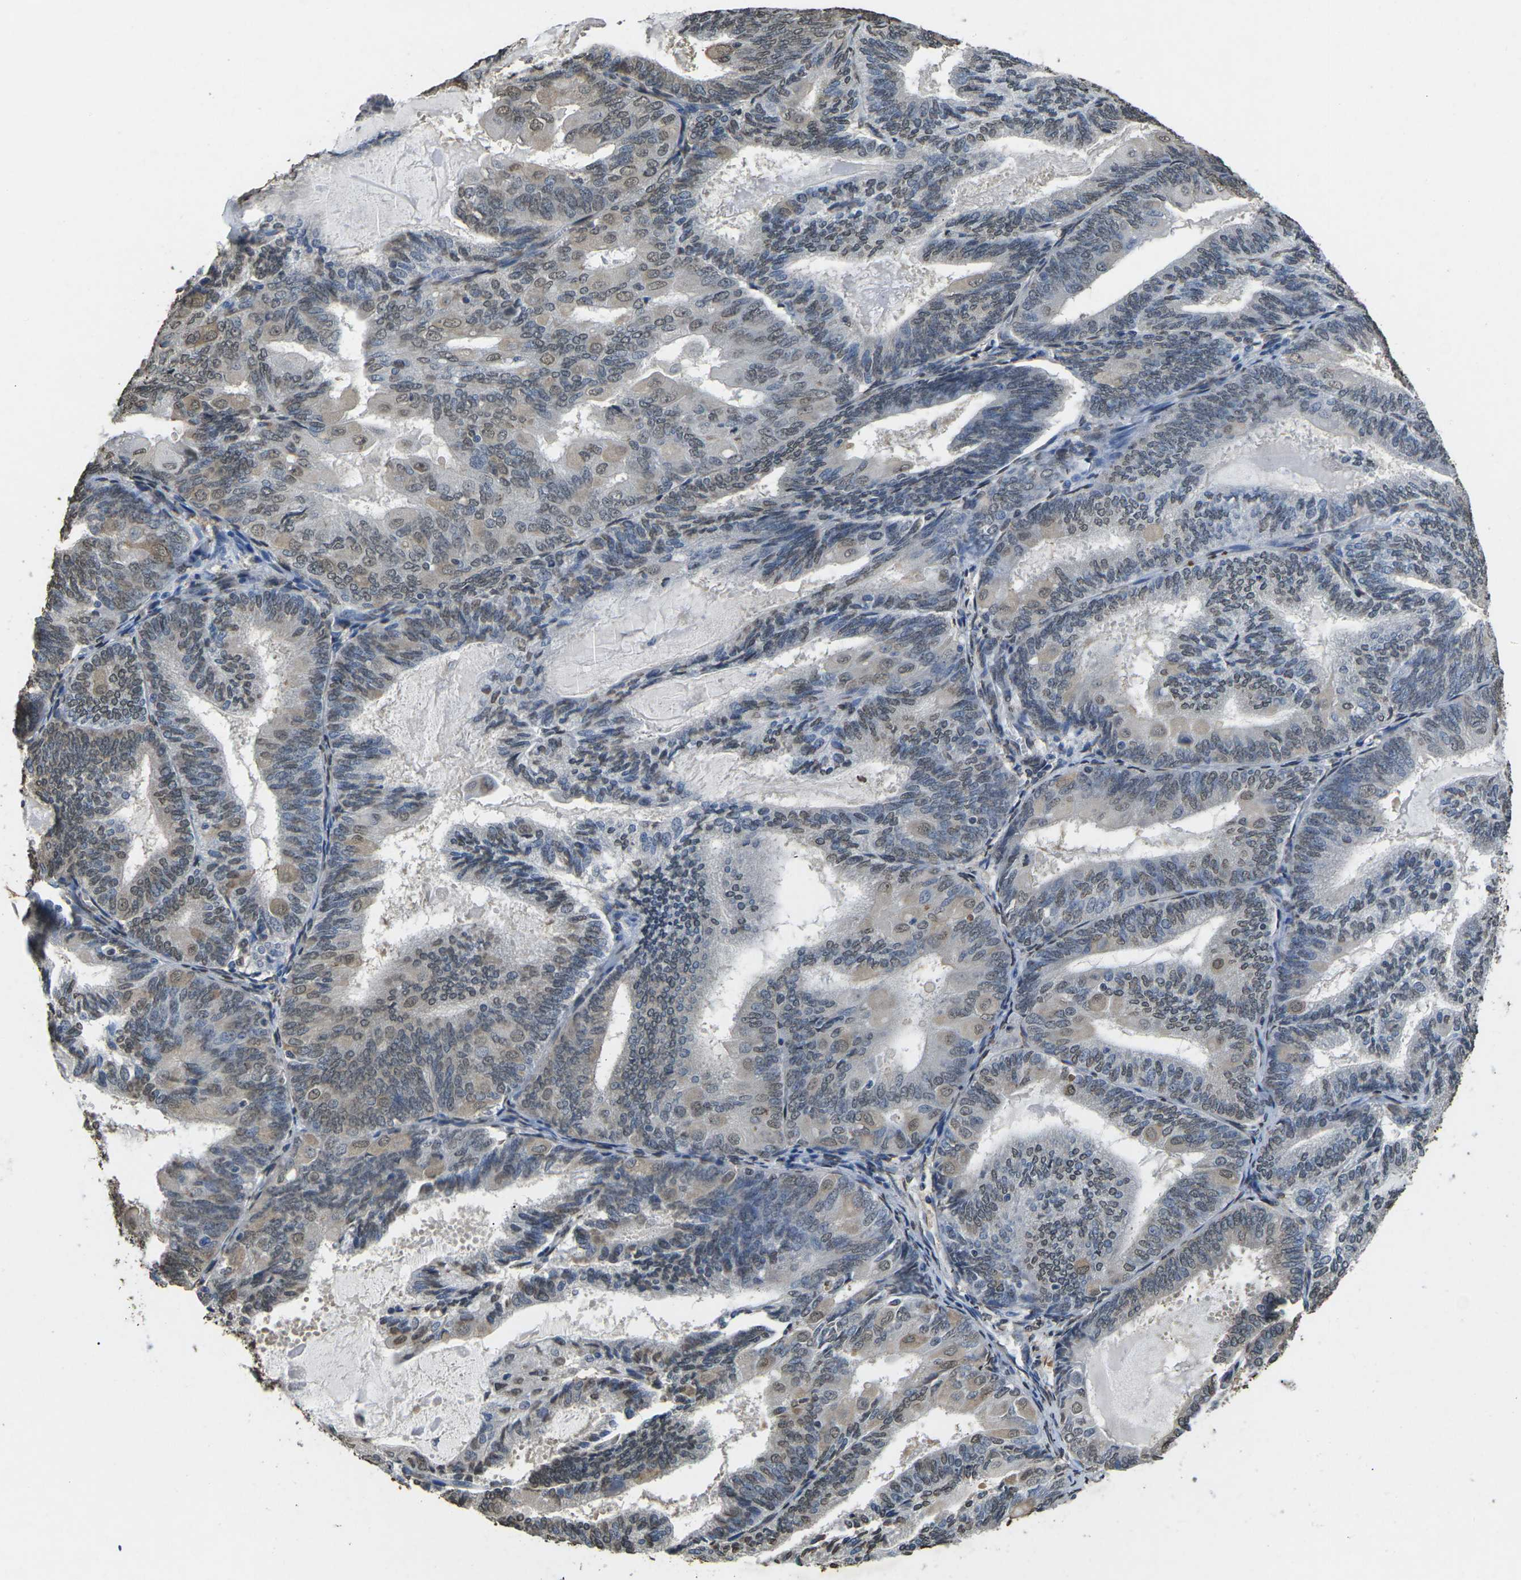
{"staining": {"intensity": "weak", "quantity": "25%-75%", "location": "nuclear"}, "tissue": "endometrial cancer", "cell_type": "Tumor cells", "image_type": "cancer", "snomed": [{"axis": "morphology", "description": "Adenocarcinoma, NOS"}, {"axis": "topography", "description": "Endometrium"}], "caption": "Endometrial adenocarcinoma was stained to show a protein in brown. There is low levels of weak nuclear staining in about 25%-75% of tumor cells.", "gene": "SCNN1B", "patient": {"sex": "female", "age": 81}}